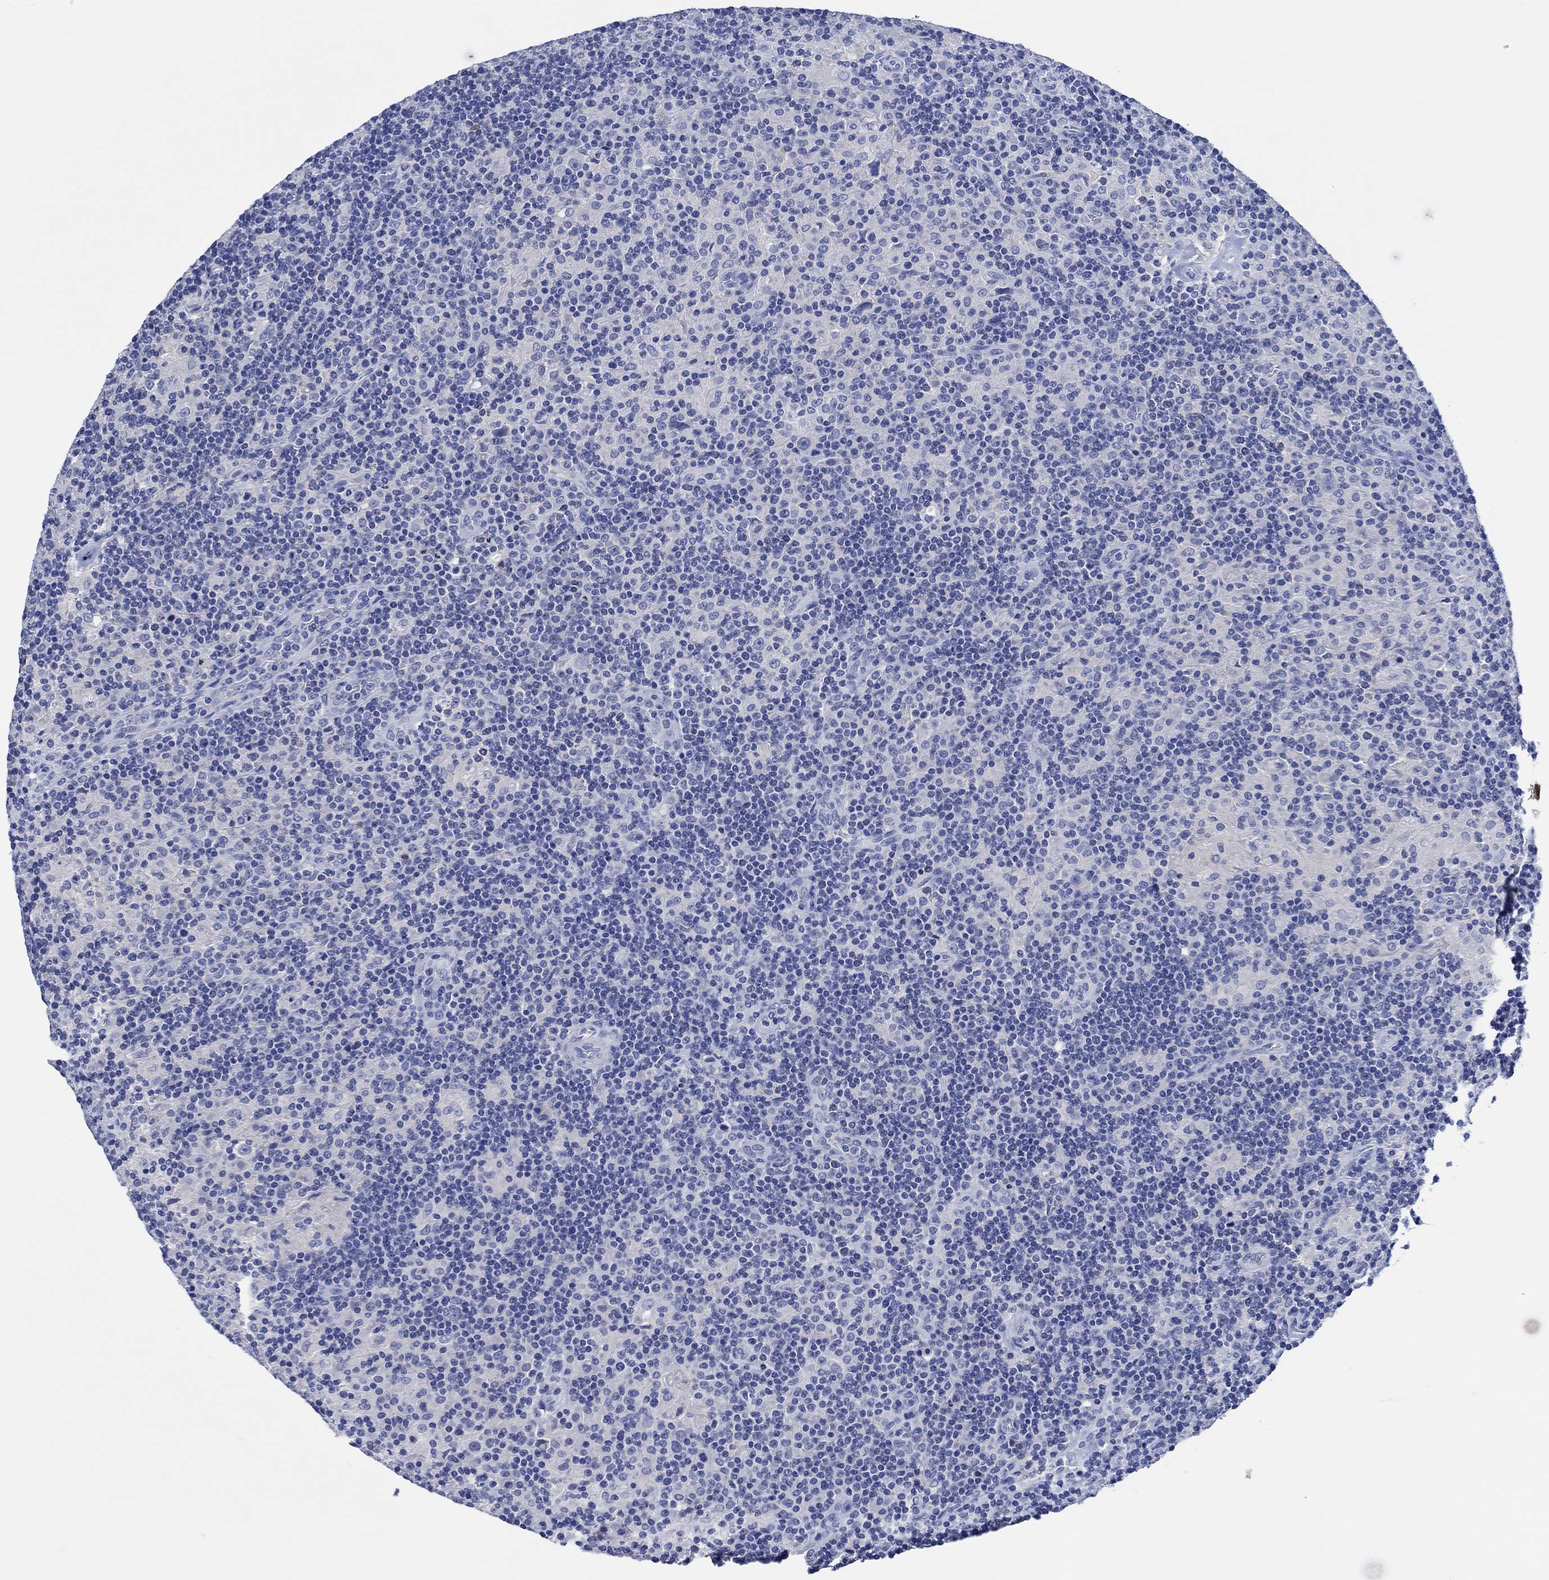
{"staining": {"intensity": "negative", "quantity": "none", "location": "none"}, "tissue": "lymphoma", "cell_type": "Tumor cells", "image_type": "cancer", "snomed": [{"axis": "morphology", "description": "Hodgkin's disease, NOS"}, {"axis": "topography", "description": "Lymph node"}], "caption": "This image is of lymphoma stained with IHC to label a protein in brown with the nuclei are counter-stained blue. There is no expression in tumor cells. (DAB (3,3'-diaminobenzidine) IHC visualized using brightfield microscopy, high magnification).", "gene": "CPNE6", "patient": {"sex": "male", "age": 70}}